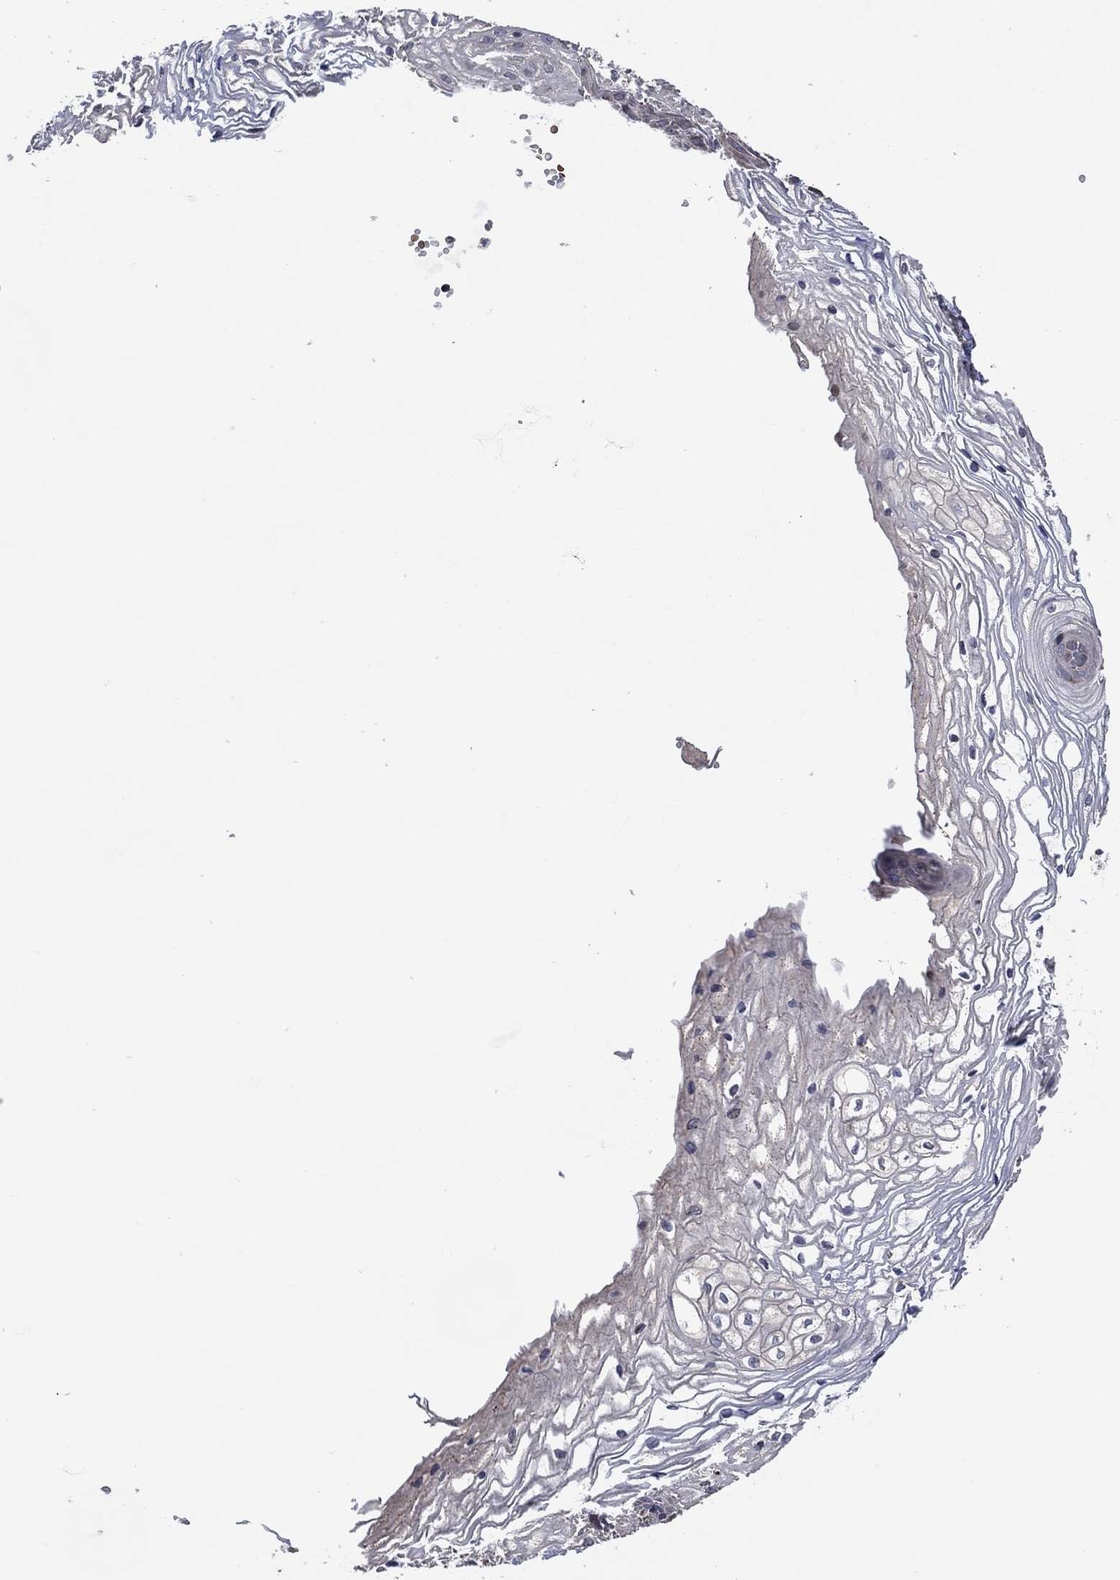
{"staining": {"intensity": "negative", "quantity": "none", "location": "none"}, "tissue": "vagina", "cell_type": "Squamous epithelial cells", "image_type": "normal", "snomed": [{"axis": "morphology", "description": "Normal tissue, NOS"}, {"axis": "topography", "description": "Vagina"}], "caption": "DAB immunohistochemical staining of benign human vagina demonstrates no significant staining in squamous epithelial cells. Nuclei are stained in blue.", "gene": "HTD2", "patient": {"sex": "female", "age": 34}}